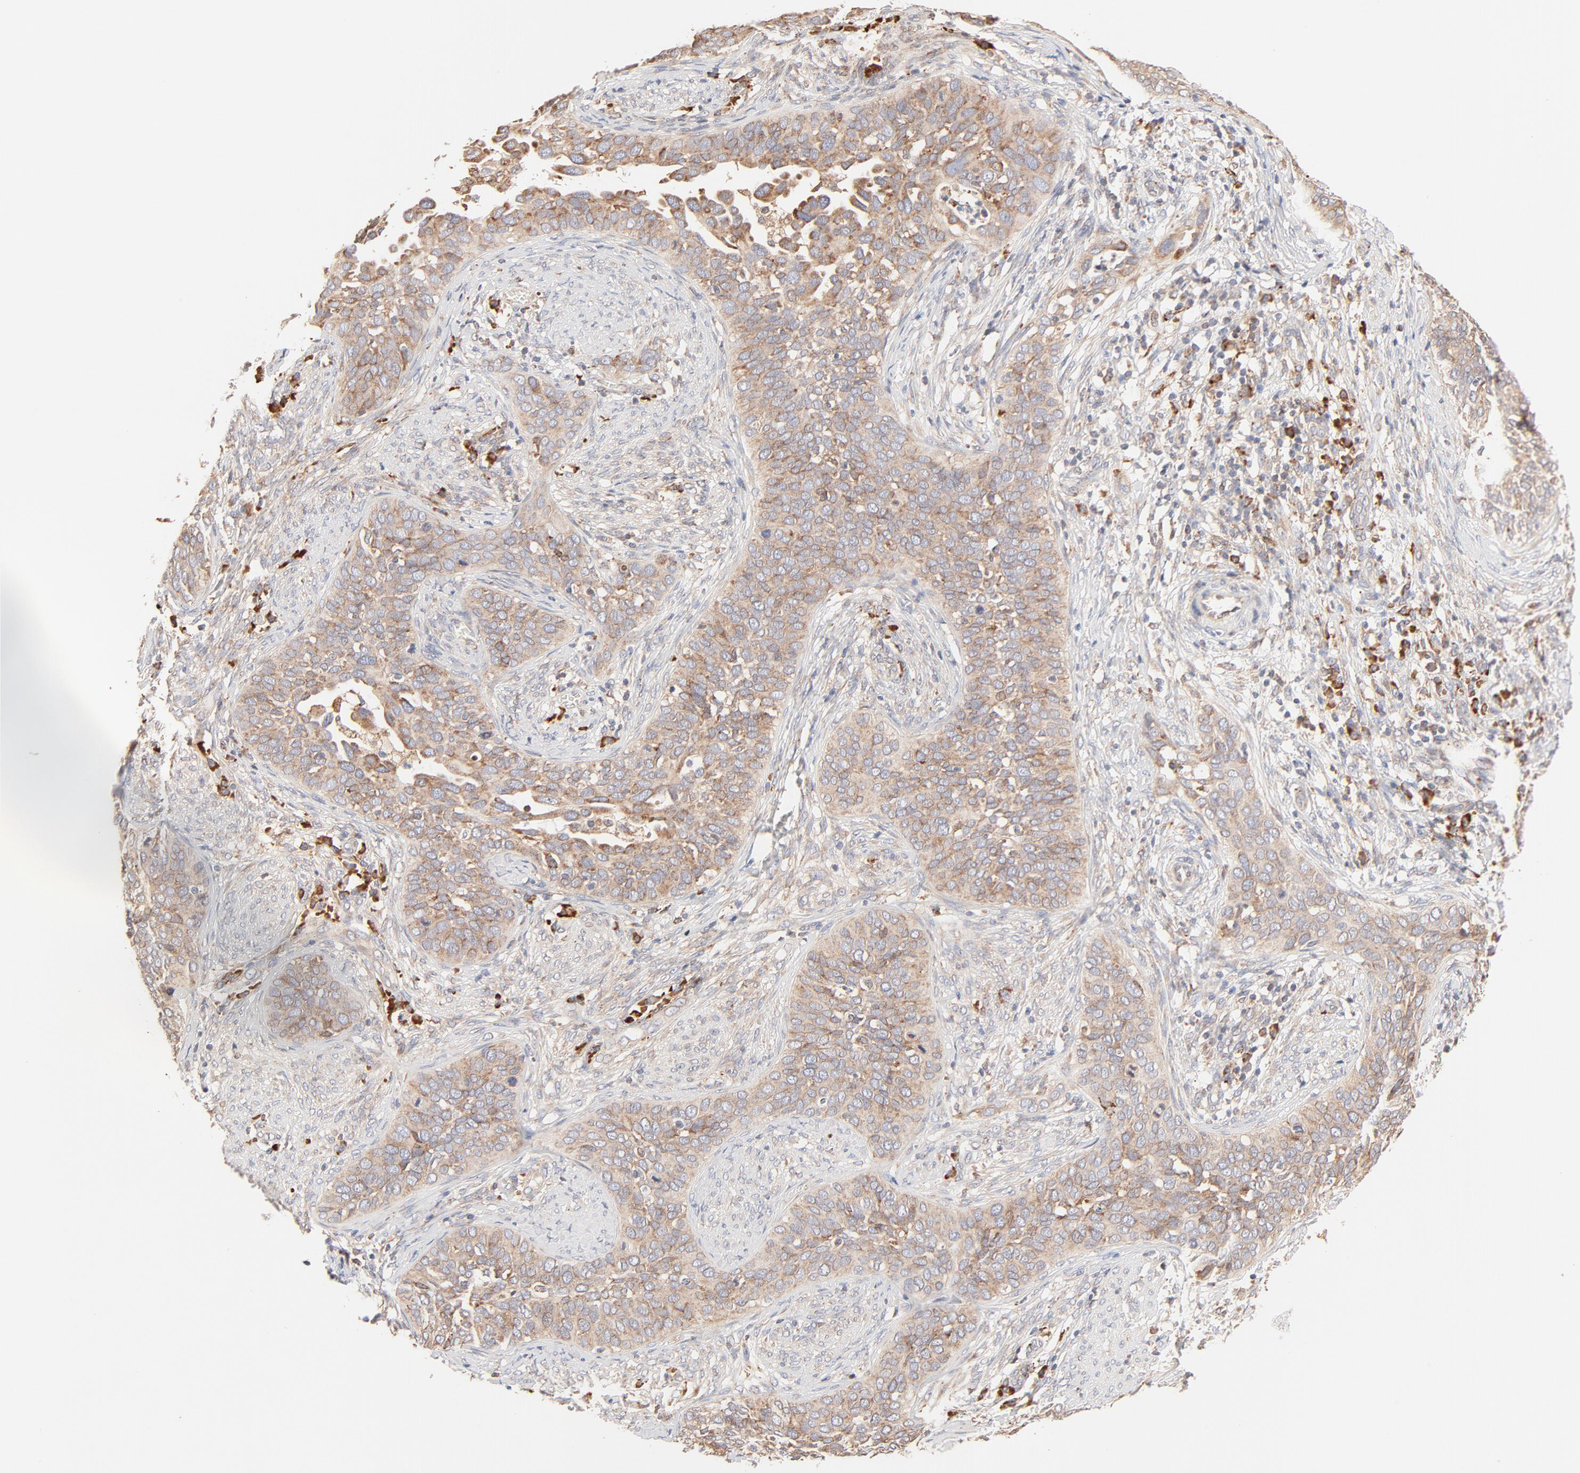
{"staining": {"intensity": "moderate", "quantity": ">75%", "location": "cytoplasmic/membranous"}, "tissue": "cervical cancer", "cell_type": "Tumor cells", "image_type": "cancer", "snomed": [{"axis": "morphology", "description": "Squamous cell carcinoma, NOS"}, {"axis": "topography", "description": "Cervix"}], "caption": "Moderate cytoplasmic/membranous protein staining is identified in about >75% of tumor cells in squamous cell carcinoma (cervical). (Stains: DAB (3,3'-diaminobenzidine) in brown, nuclei in blue, Microscopy: brightfield microscopy at high magnification).", "gene": "PARP12", "patient": {"sex": "female", "age": 31}}